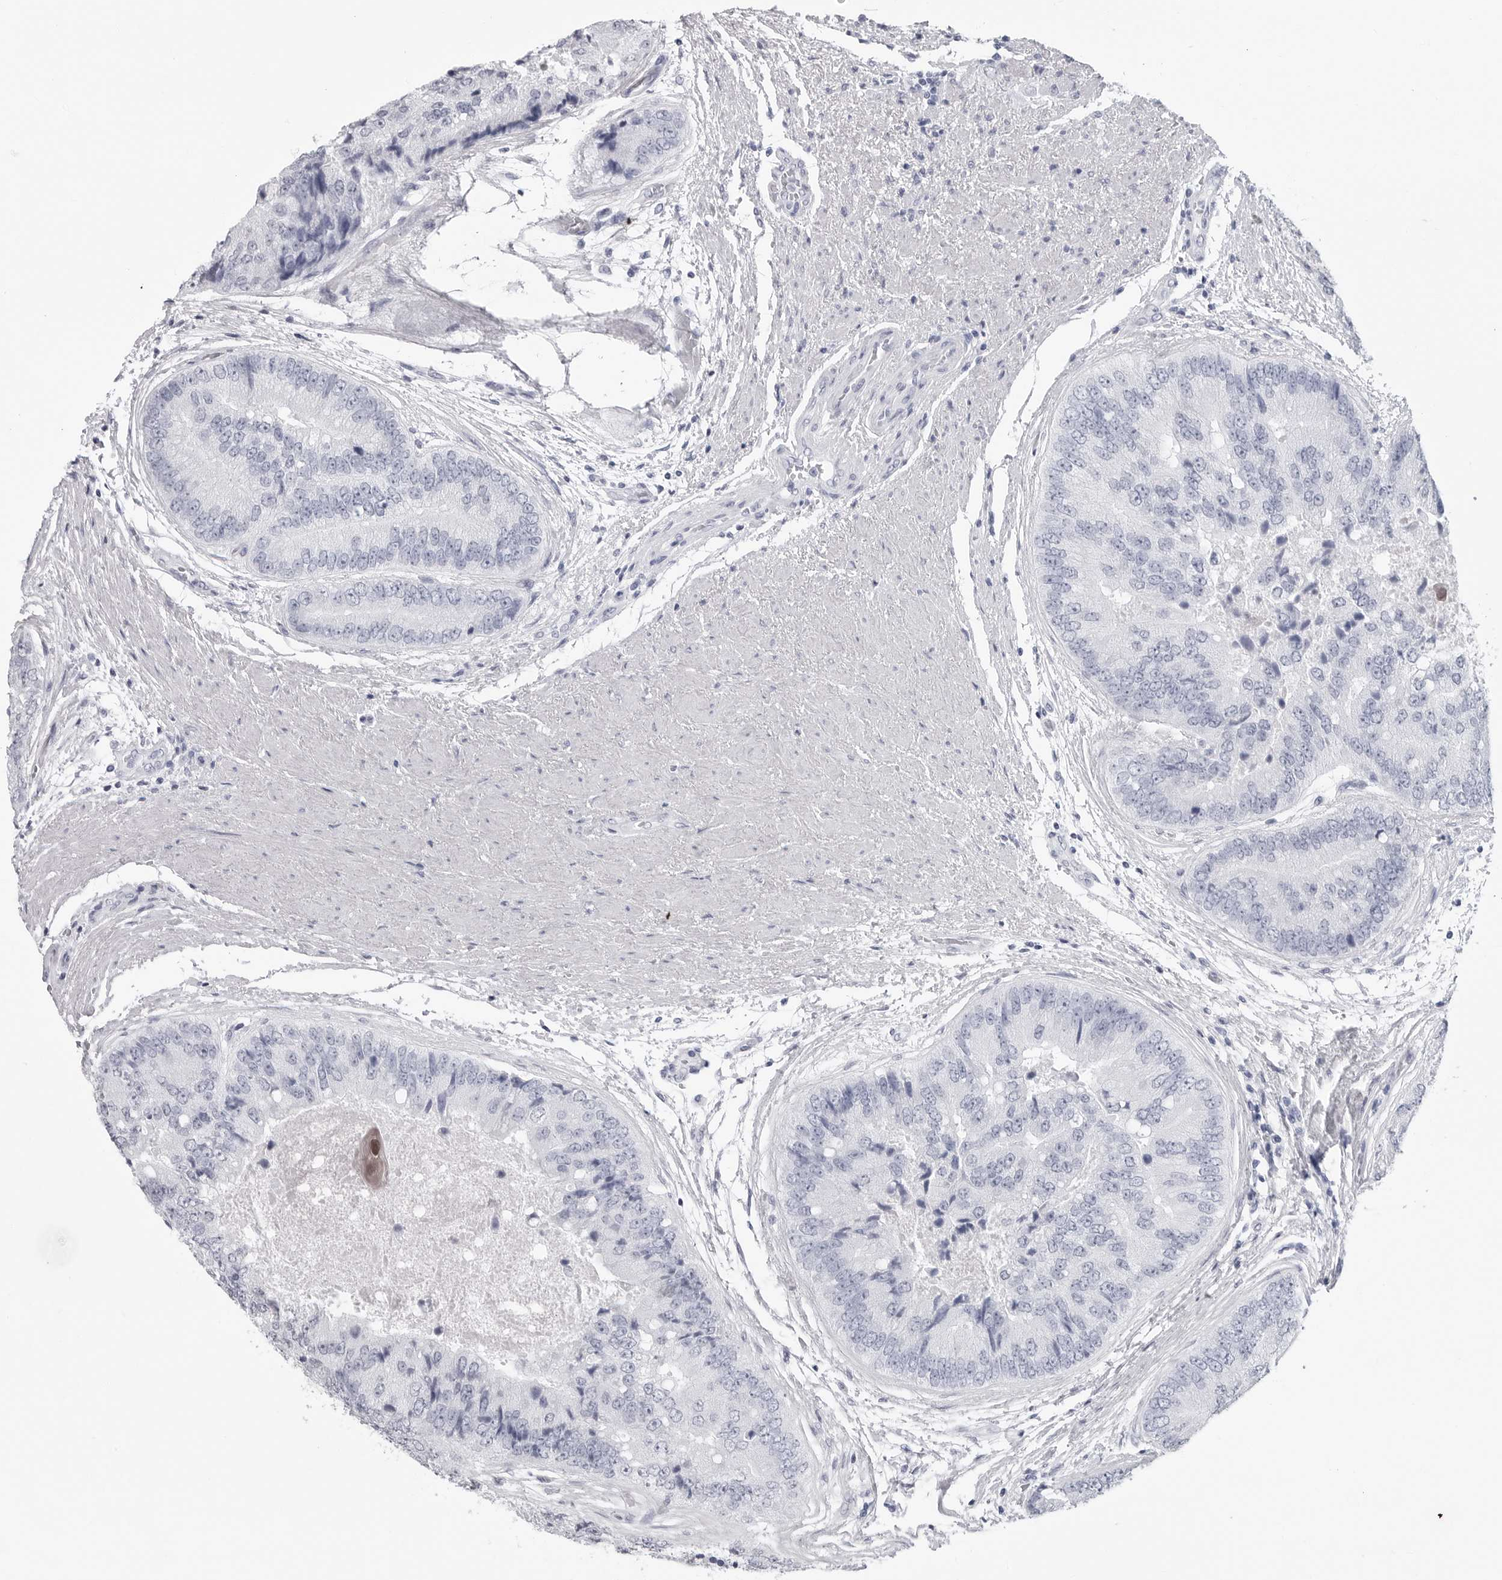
{"staining": {"intensity": "negative", "quantity": "none", "location": "none"}, "tissue": "prostate cancer", "cell_type": "Tumor cells", "image_type": "cancer", "snomed": [{"axis": "morphology", "description": "Adenocarcinoma, High grade"}, {"axis": "topography", "description": "Prostate"}], "caption": "This histopathology image is of prostate adenocarcinoma (high-grade) stained with IHC to label a protein in brown with the nuclei are counter-stained blue. There is no staining in tumor cells.", "gene": "CSH1", "patient": {"sex": "male", "age": 70}}